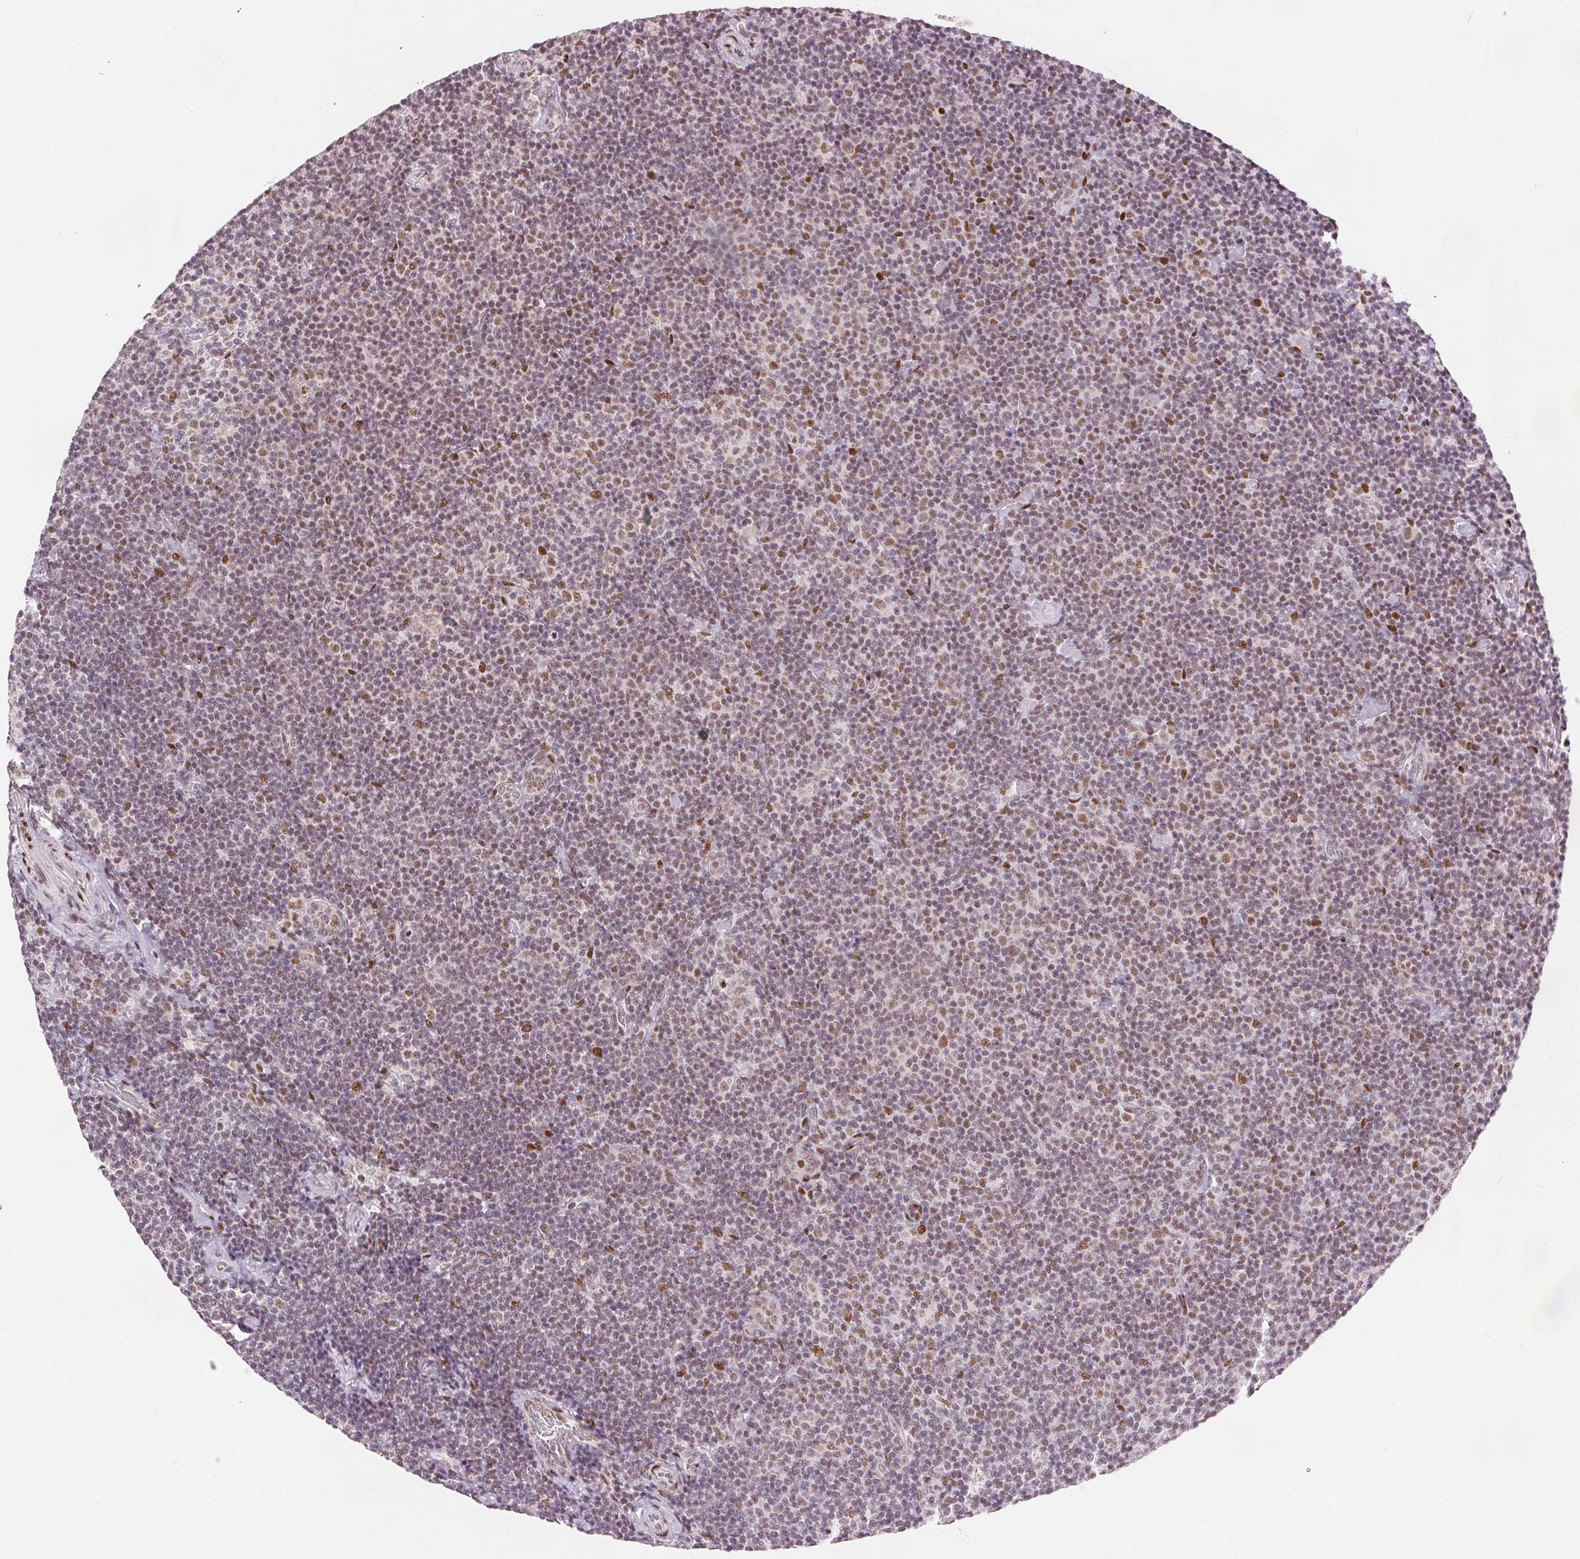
{"staining": {"intensity": "moderate", "quantity": ">75%", "location": "nuclear"}, "tissue": "lymphoma", "cell_type": "Tumor cells", "image_type": "cancer", "snomed": [{"axis": "morphology", "description": "Malignant lymphoma, non-Hodgkin's type, Low grade"}, {"axis": "topography", "description": "Lymph node"}], "caption": "Low-grade malignant lymphoma, non-Hodgkin's type stained with a protein marker exhibits moderate staining in tumor cells.", "gene": "ZNF703", "patient": {"sex": "male", "age": 81}}